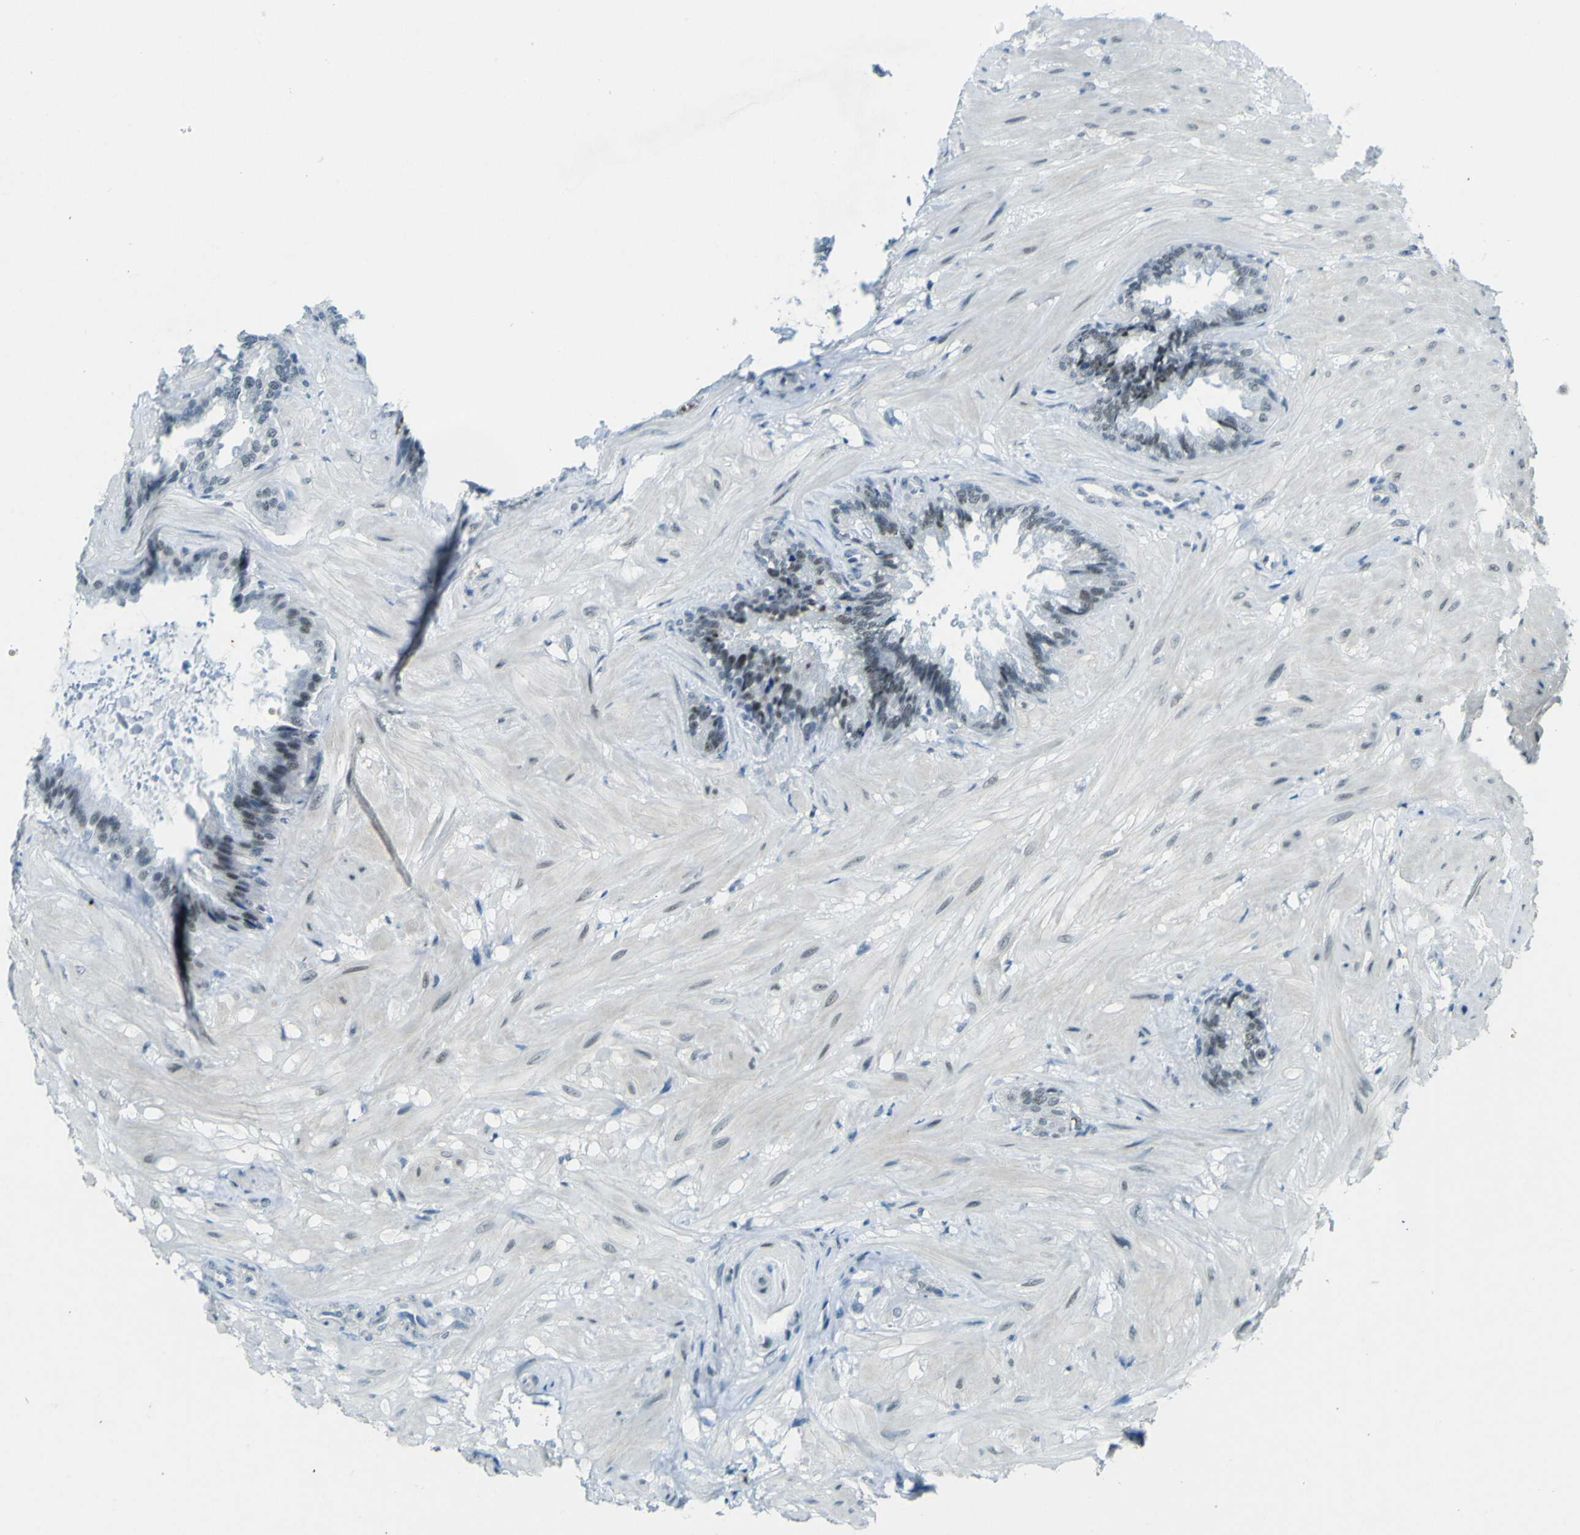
{"staining": {"intensity": "weak", "quantity": "25%-75%", "location": "nuclear"}, "tissue": "seminal vesicle", "cell_type": "Glandular cells", "image_type": "normal", "snomed": [{"axis": "morphology", "description": "Normal tissue, NOS"}, {"axis": "topography", "description": "Seminal veicle"}], "caption": "Seminal vesicle stained for a protein (brown) reveals weak nuclear positive expression in about 25%-75% of glandular cells.", "gene": "CEBPG", "patient": {"sex": "male", "age": 46}}